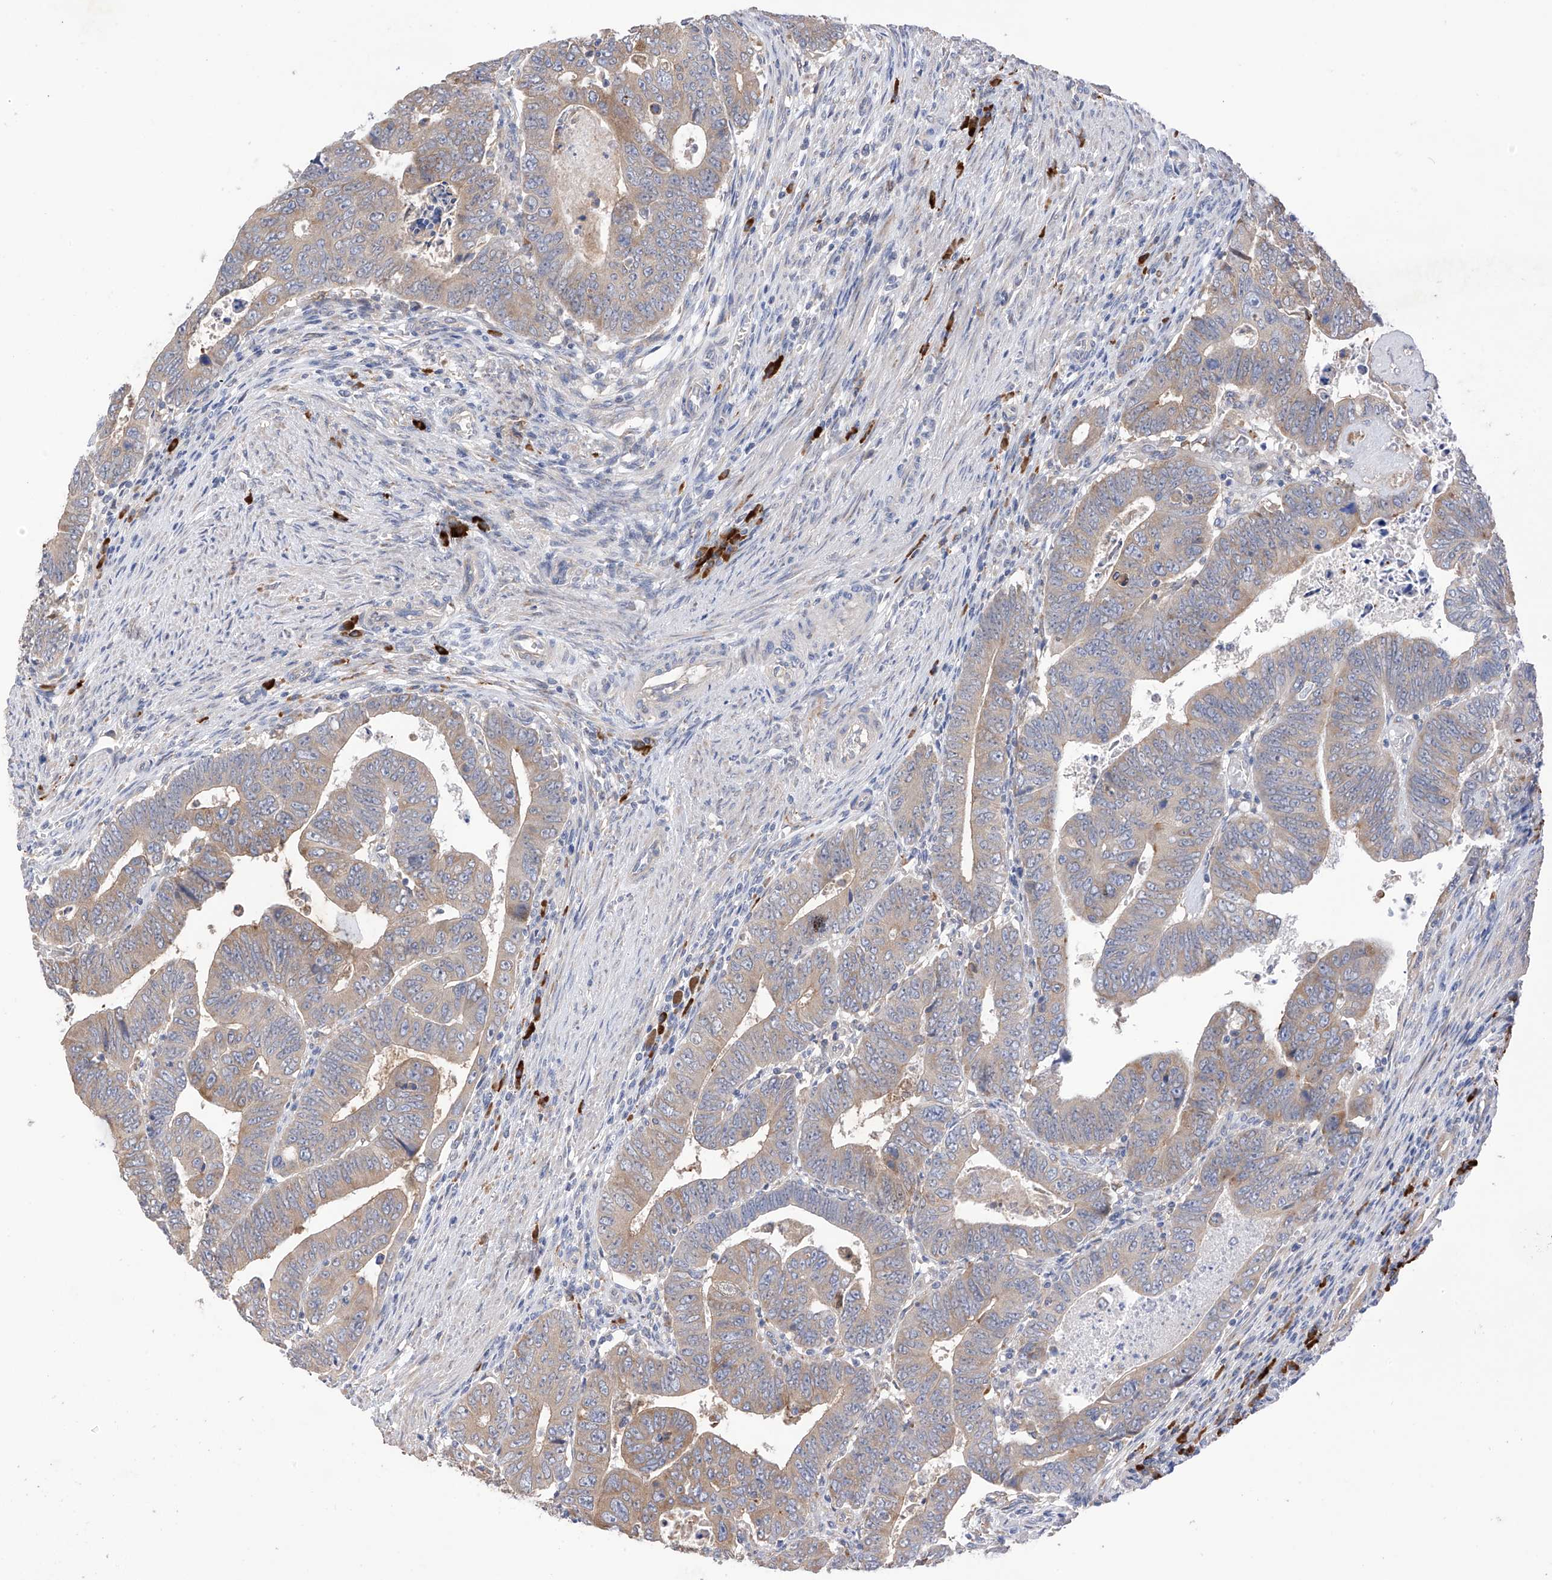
{"staining": {"intensity": "weak", "quantity": "25%-75%", "location": "cytoplasmic/membranous"}, "tissue": "colorectal cancer", "cell_type": "Tumor cells", "image_type": "cancer", "snomed": [{"axis": "morphology", "description": "Normal tissue, NOS"}, {"axis": "morphology", "description": "Adenocarcinoma, NOS"}, {"axis": "topography", "description": "Rectum"}], "caption": "The histopathology image displays staining of adenocarcinoma (colorectal), revealing weak cytoplasmic/membranous protein expression (brown color) within tumor cells.", "gene": "REC8", "patient": {"sex": "female", "age": 65}}